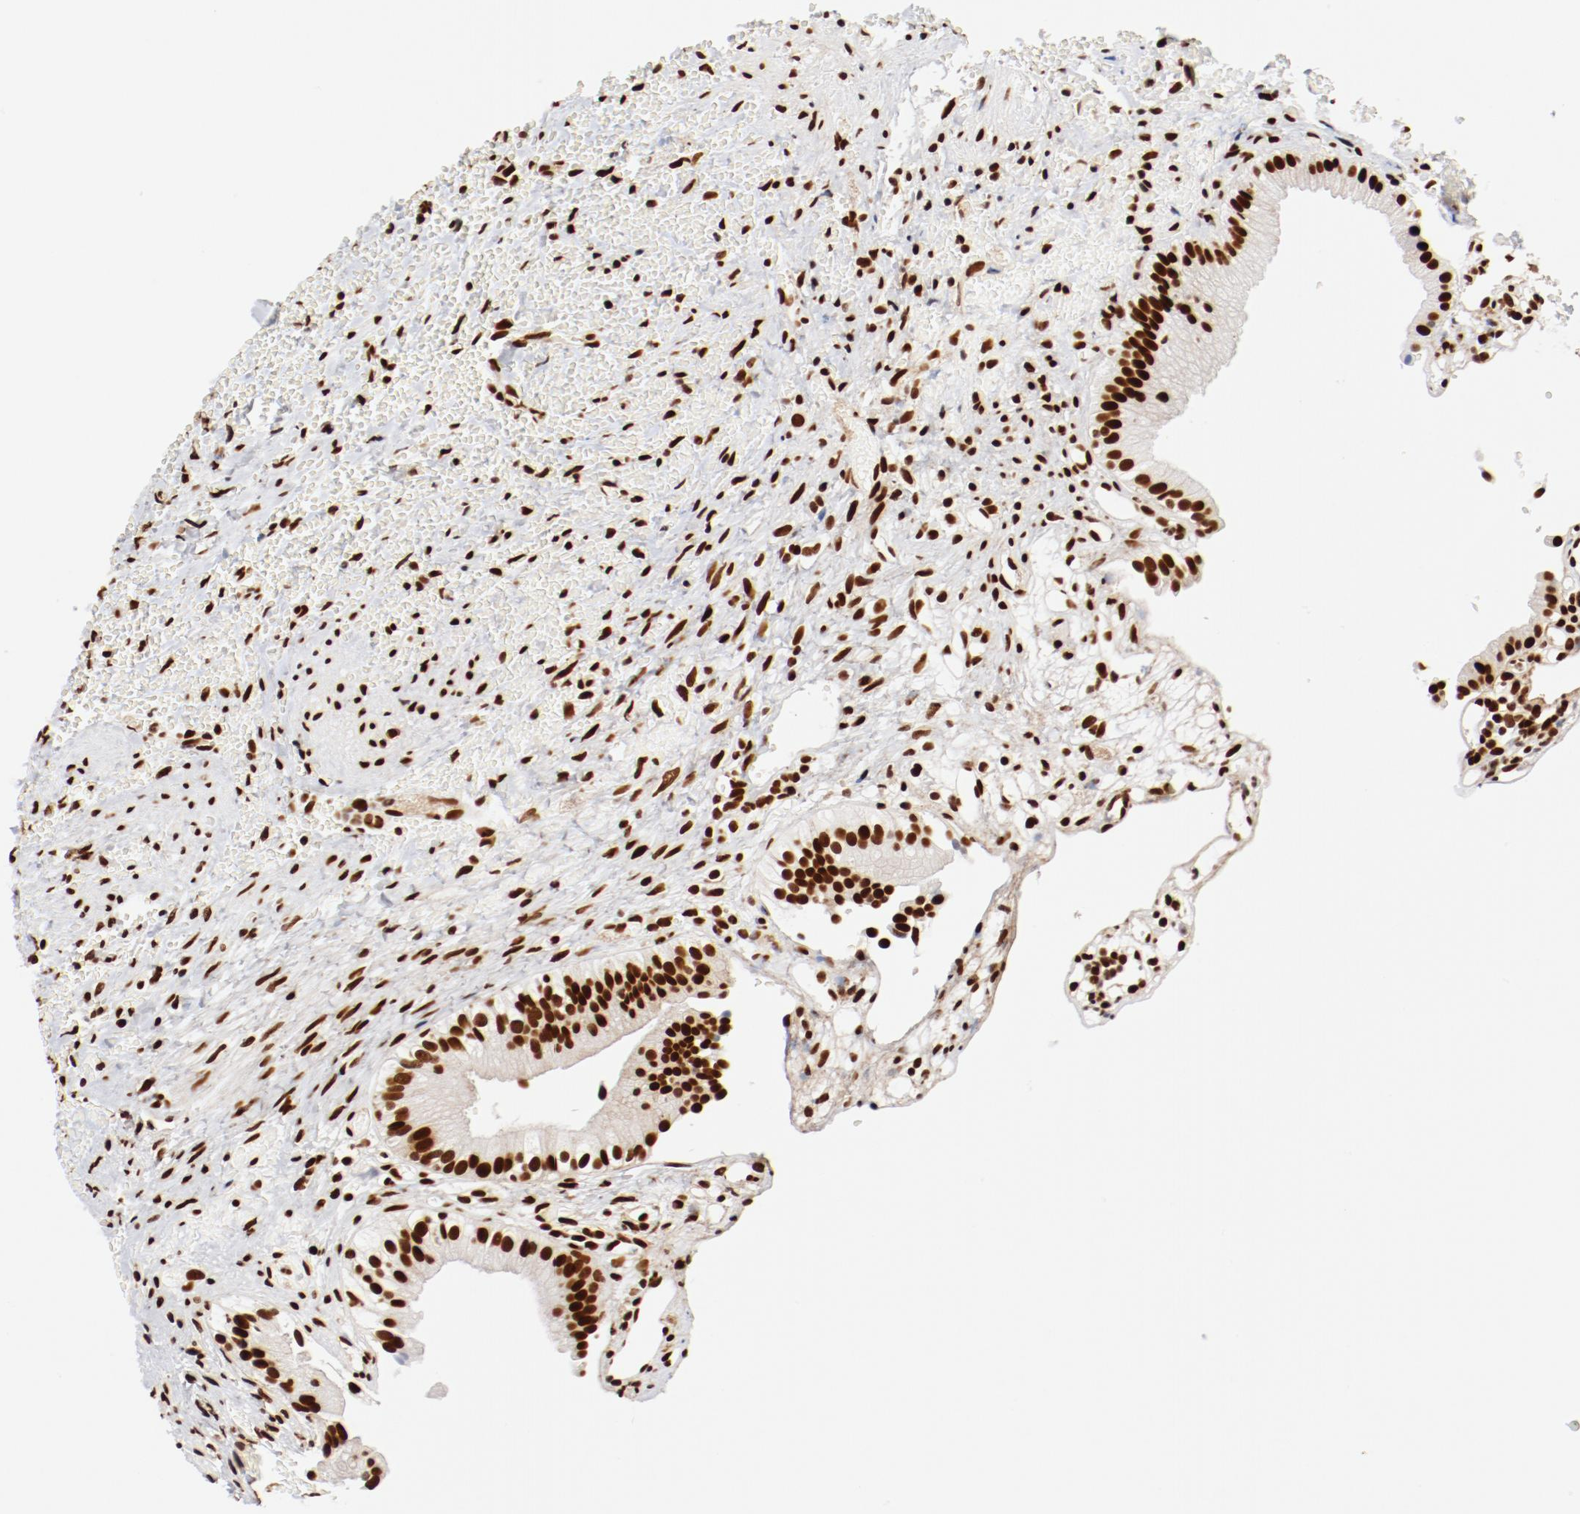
{"staining": {"intensity": "strong", "quantity": ">75%", "location": "nuclear"}, "tissue": "gallbladder", "cell_type": "Glandular cells", "image_type": "normal", "snomed": [{"axis": "morphology", "description": "Normal tissue, NOS"}, {"axis": "topography", "description": "Gallbladder"}], "caption": "Brown immunohistochemical staining in unremarkable gallbladder reveals strong nuclear staining in approximately >75% of glandular cells.", "gene": "CTBP1", "patient": {"sex": "male", "age": 65}}